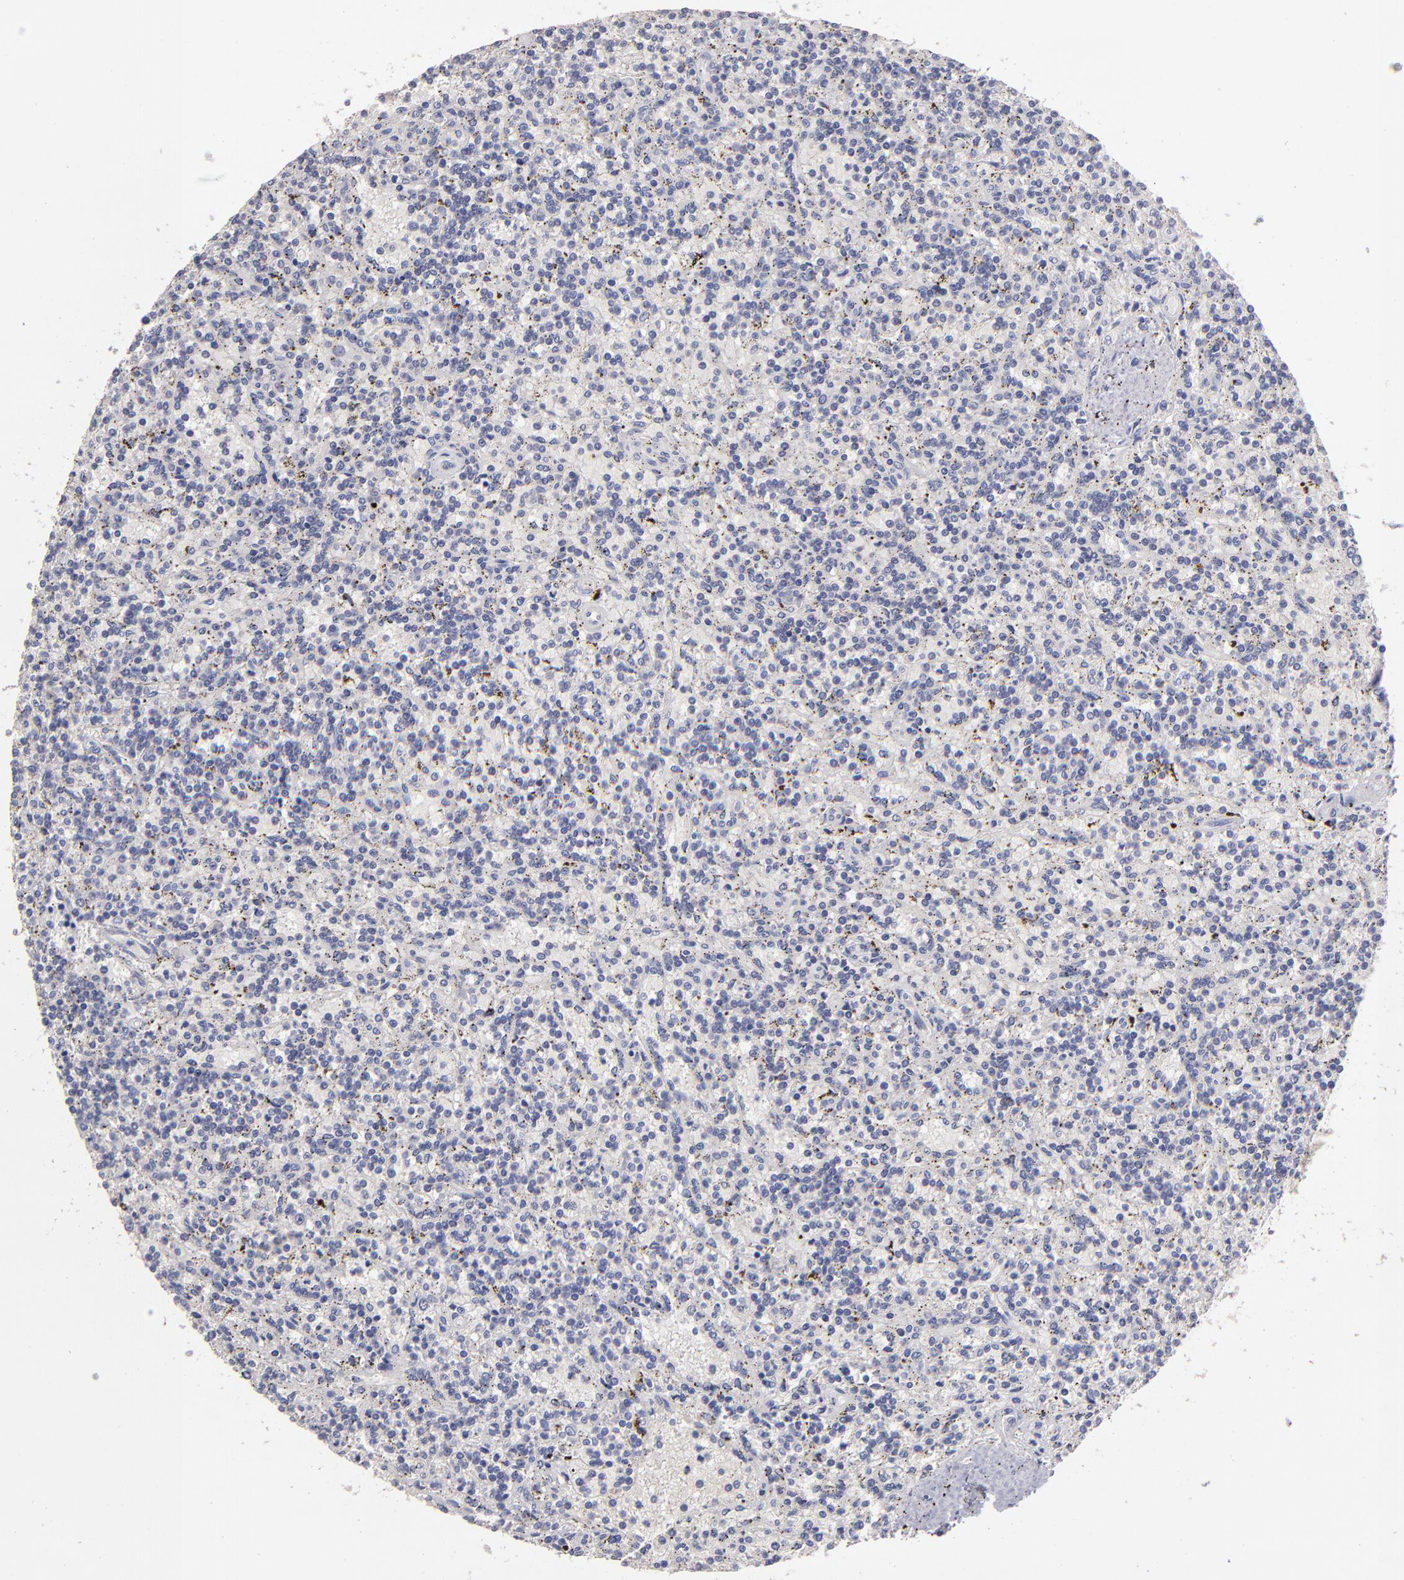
{"staining": {"intensity": "negative", "quantity": "none", "location": "none"}, "tissue": "lymphoma", "cell_type": "Tumor cells", "image_type": "cancer", "snomed": [{"axis": "morphology", "description": "Malignant lymphoma, non-Hodgkin's type, Low grade"}, {"axis": "topography", "description": "Spleen"}], "caption": "Low-grade malignant lymphoma, non-Hodgkin's type was stained to show a protein in brown. There is no significant staining in tumor cells. (Brightfield microscopy of DAB immunohistochemistry (IHC) at high magnification).", "gene": "MAGEE1", "patient": {"sex": "male", "age": 73}}